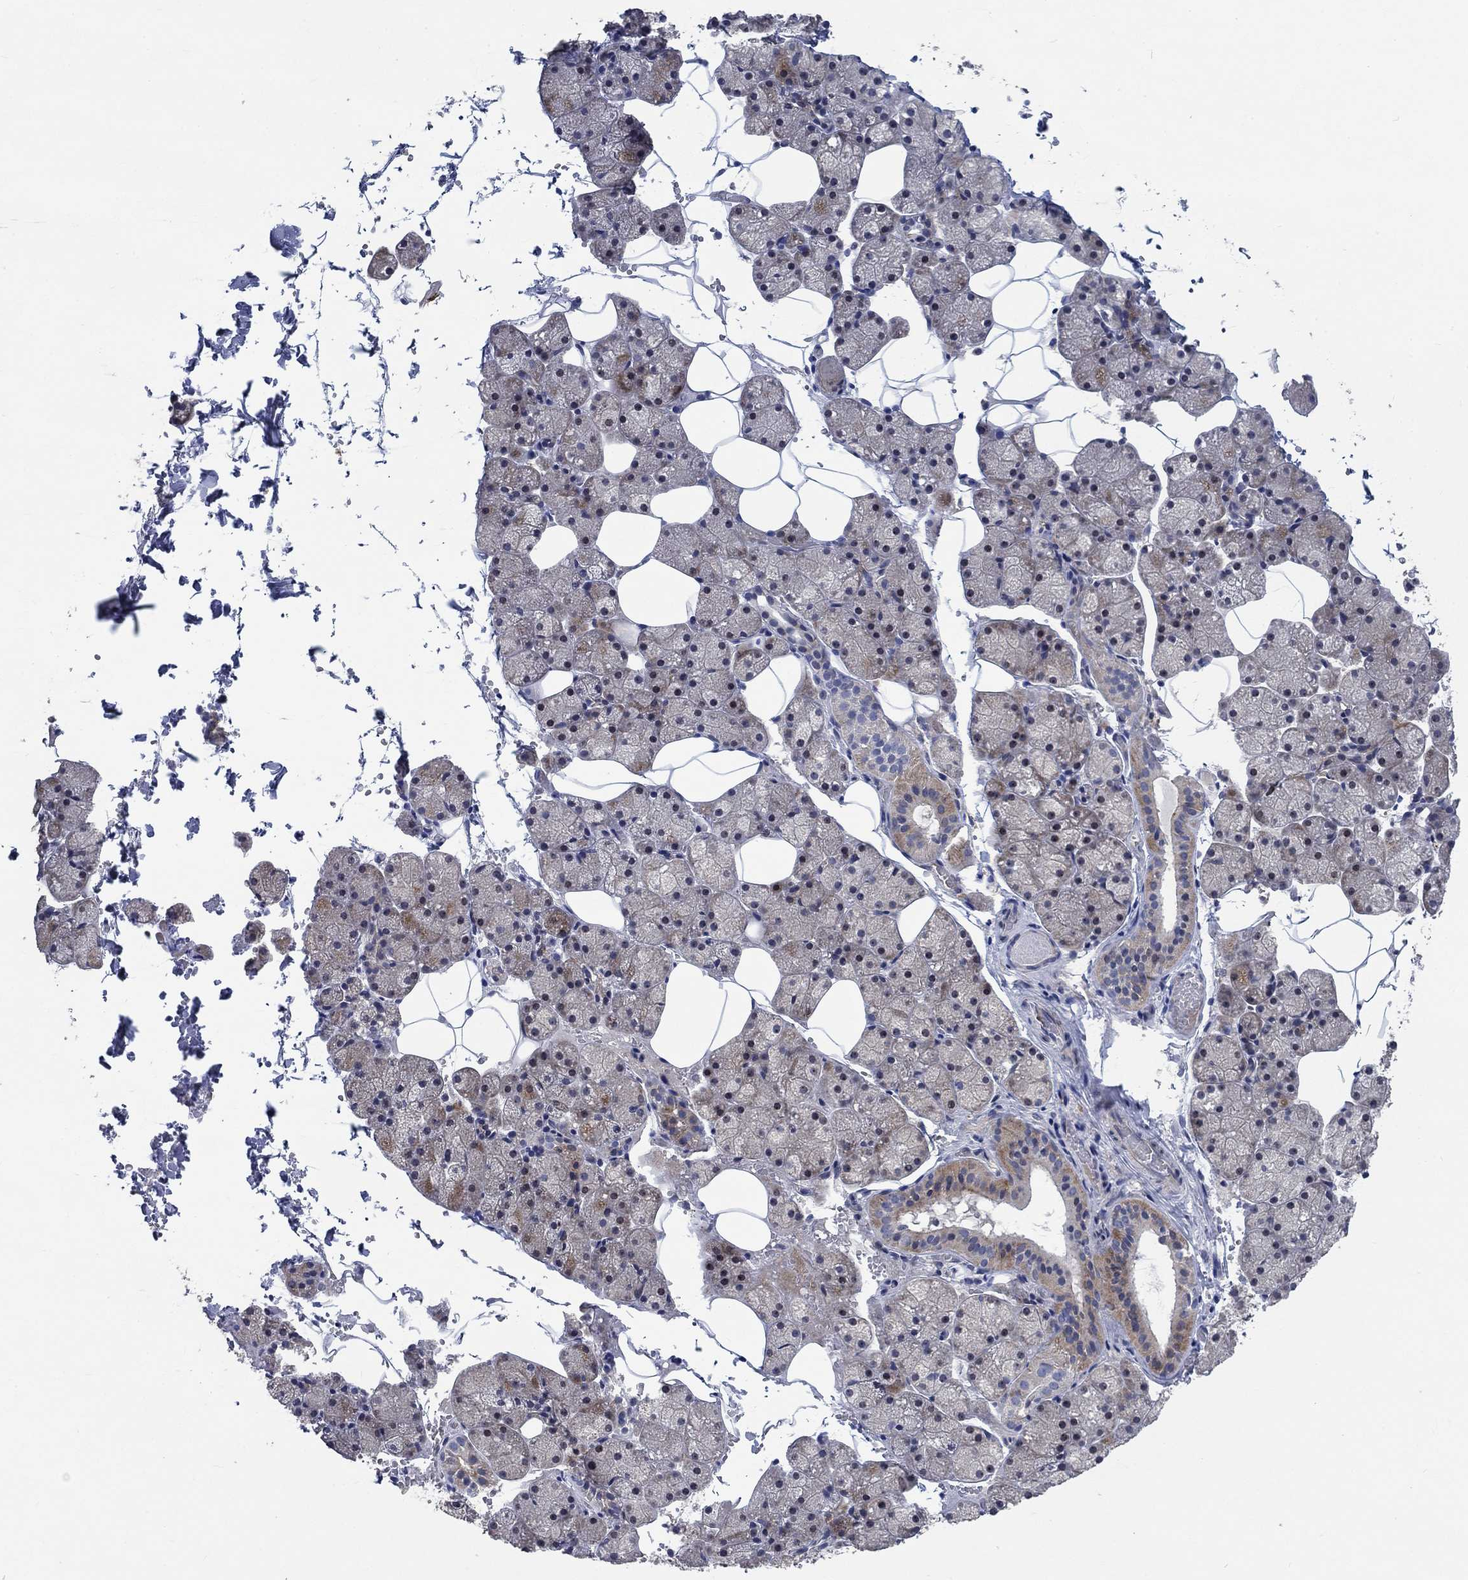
{"staining": {"intensity": "moderate", "quantity": "25%-75%", "location": "cytoplasmic/membranous"}, "tissue": "salivary gland", "cell_type": "Glandular cells", "image_type": "normal", "snomed": [{"axis": "morphology", "description": "Normal tissue, NOS"}, {"axis": "topography", "description": "Salivary gland"}], "caption": "Unremarkable salivary gland was stained to show a protein in brown. There is medium levels of moderate cytoplasmic/membranous staining in about 25%-75% of glandular cells. (Stains: DAB in brown, nuclei in blue, Microscopy: brightfield microscopy at high magnification).", "gene": "MMP24", "patient": {"sex": "male", "age": 38}}